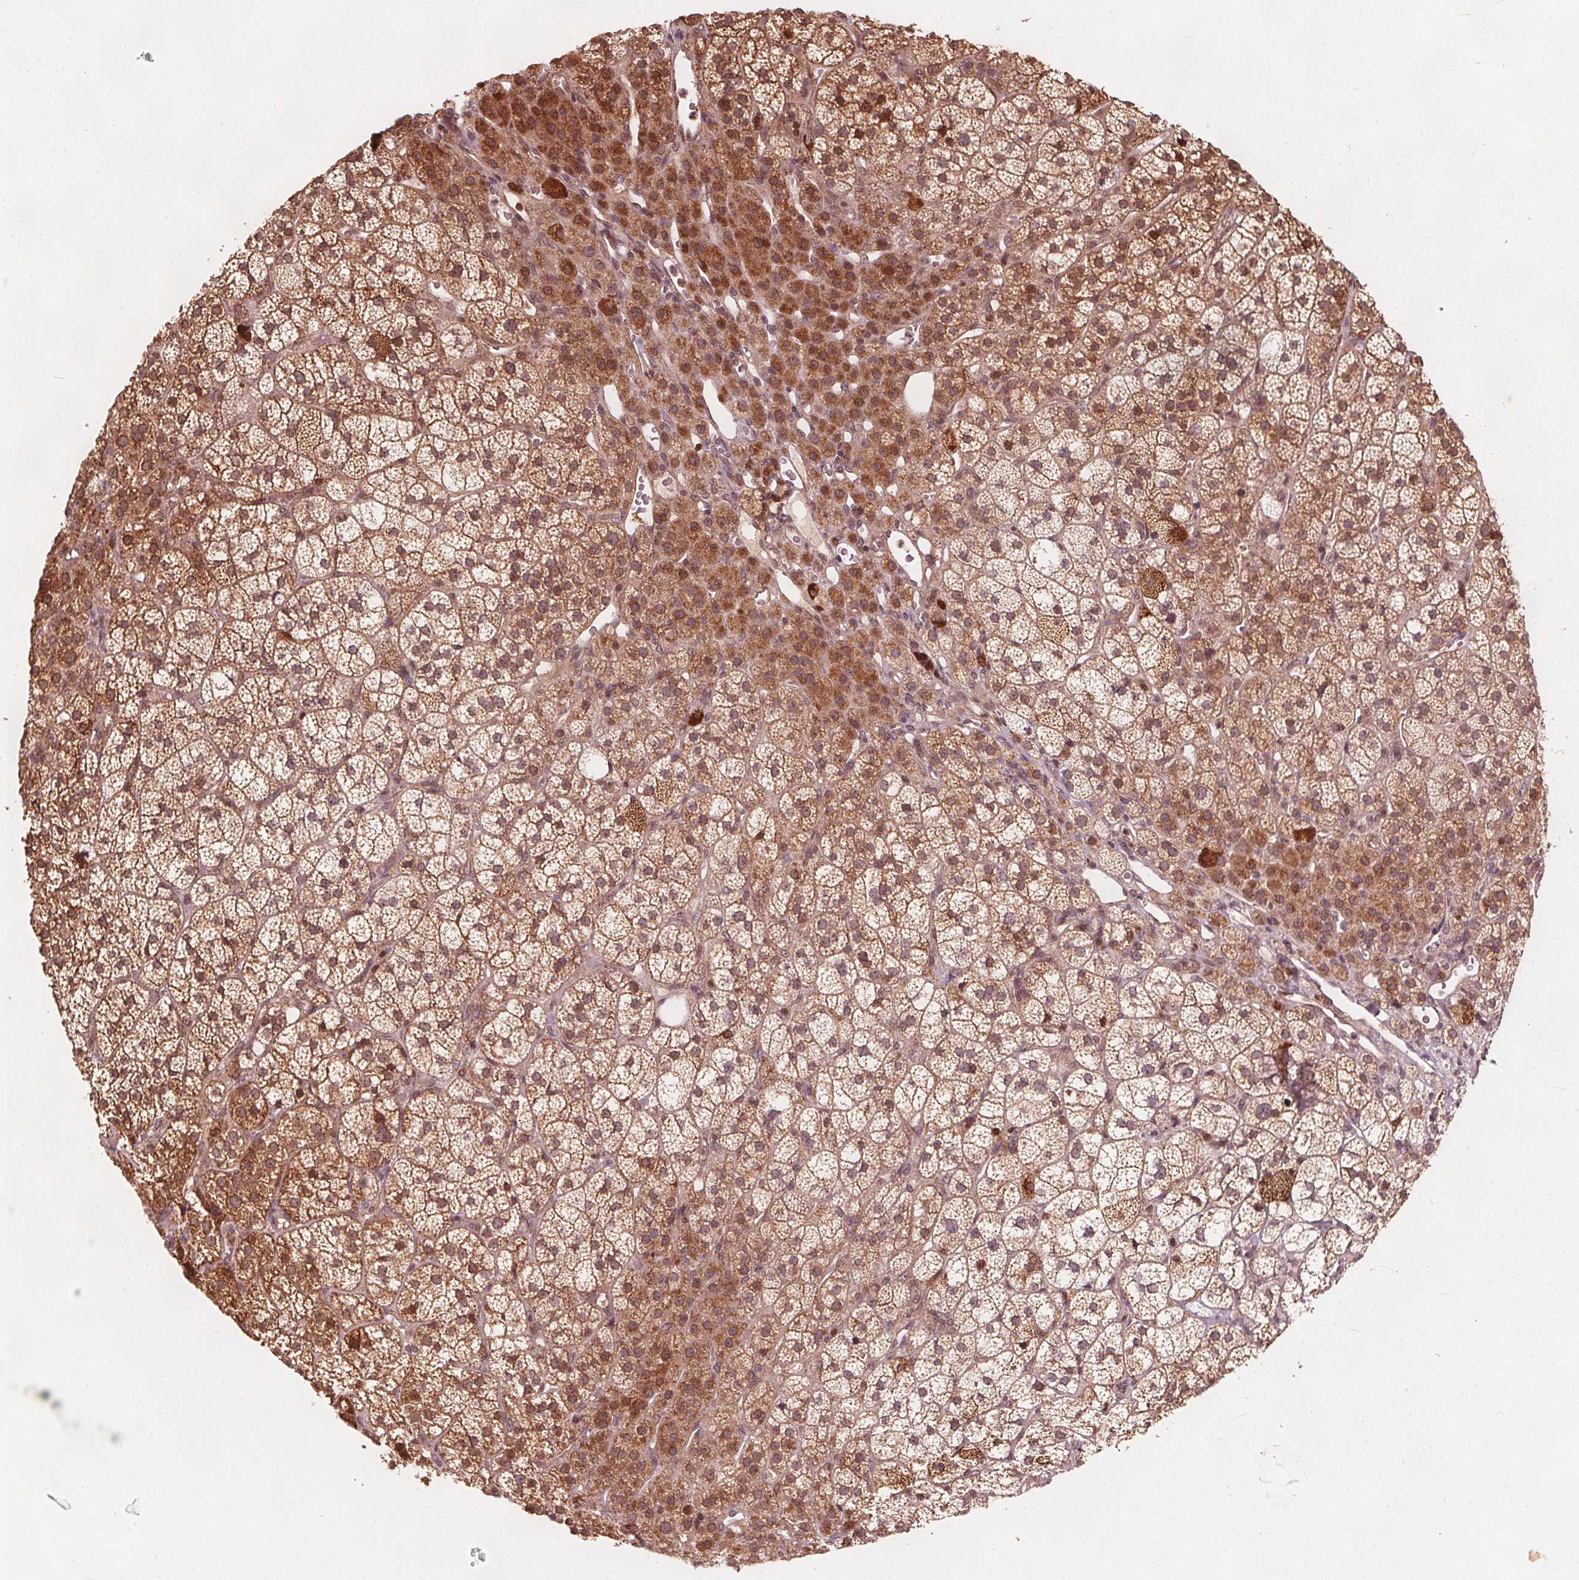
{"staining": {"intensity": "moderate", "quantity": ">75%", "location": "cytoplasmic/membranous,nuclear"}, "tissue": "adrenal gland", "cell_type": "Glandular cells", "image_type": "normal", "snomed": [{"axis": "morphology", "description": "Normal tissue, NOS"}, {"axis": "topography", "description": "Adrenal gland"}], "caption": "The histopathology image displays staining of normal adrenal gland, revealing moderate cytoplasmic/membranous,nuclear protein staining (brown color) within glandular cells.", "gene": "AIP", "patient": {"sex": "female", "age": 60}}